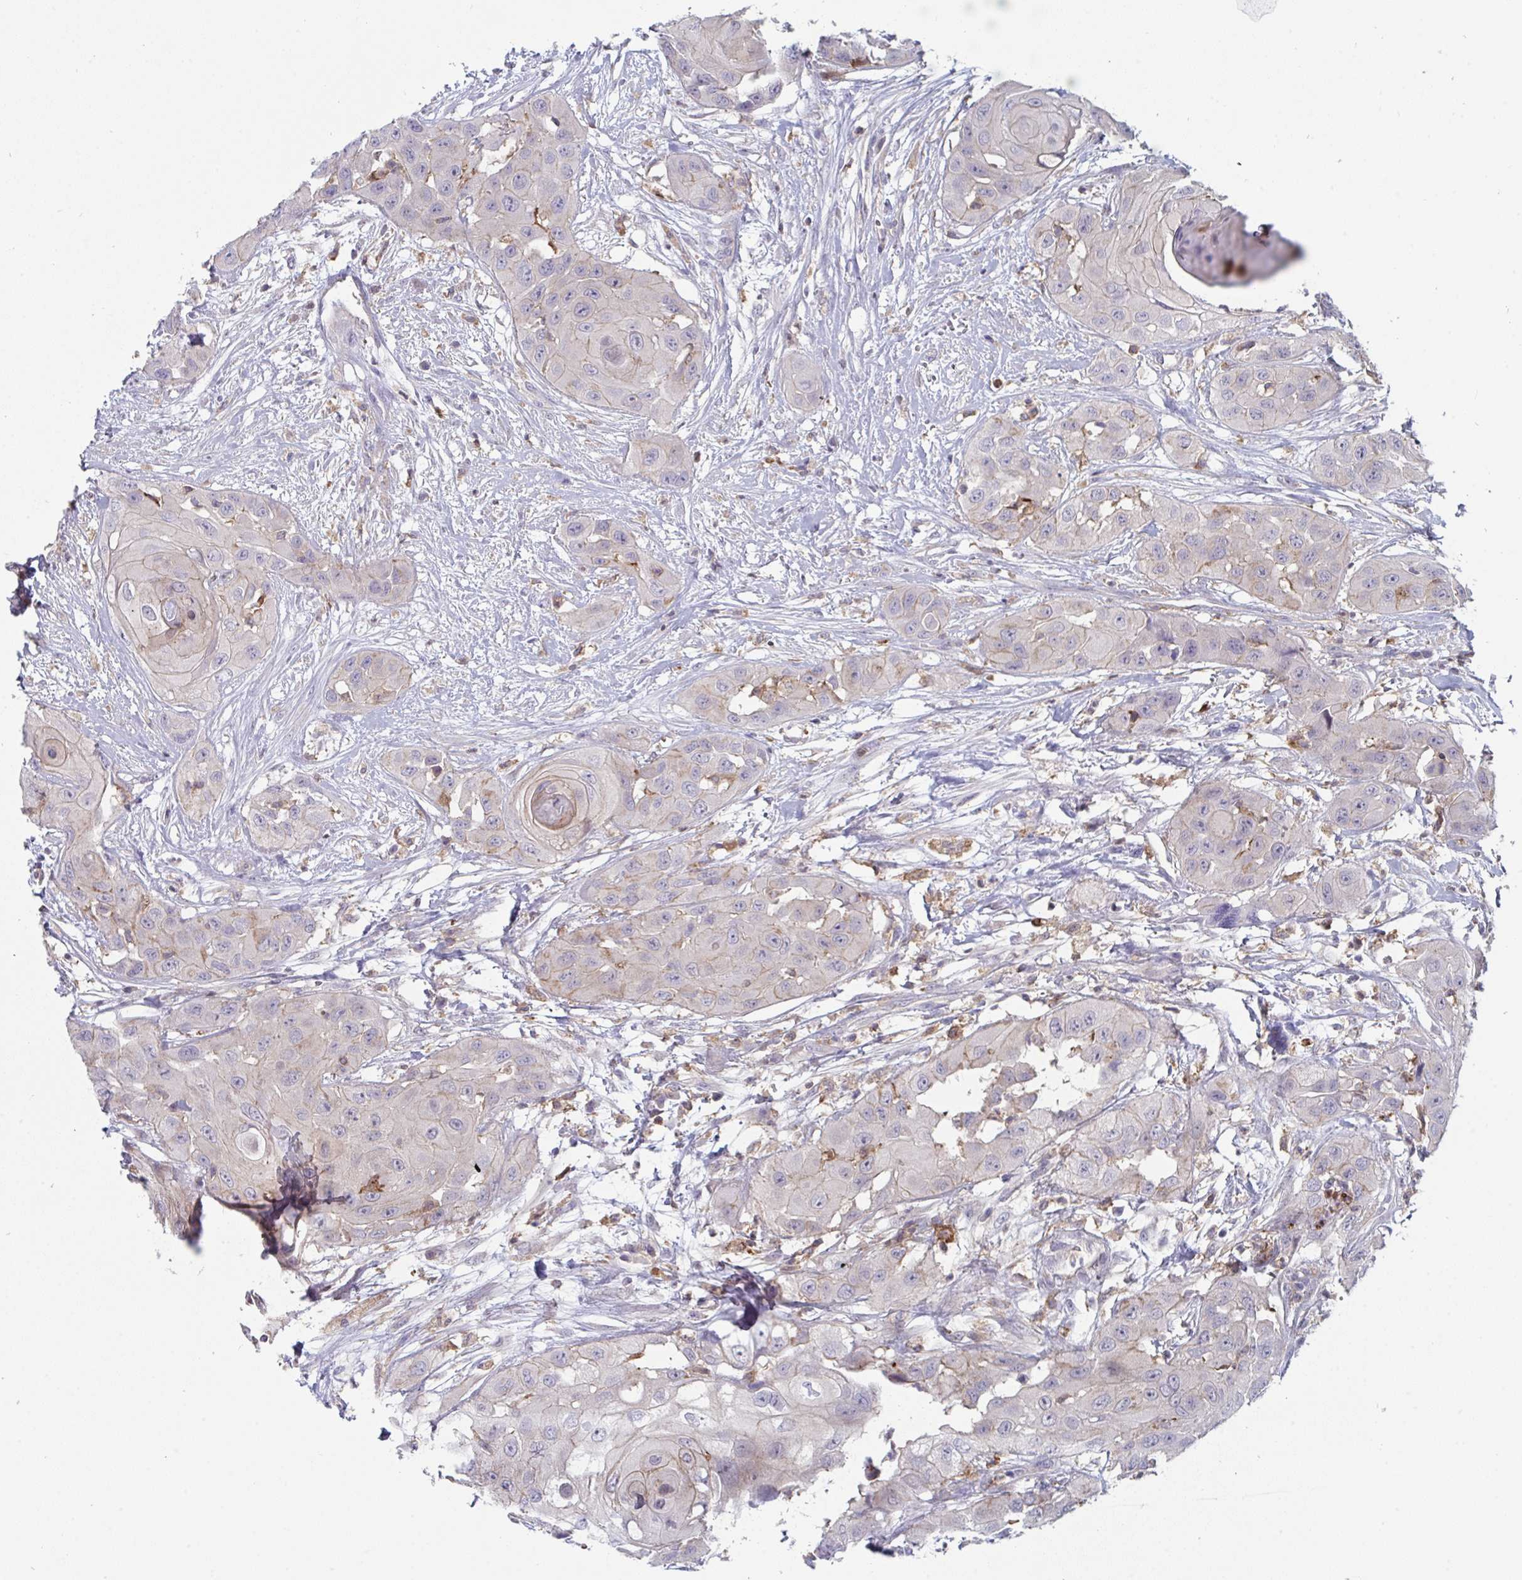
{"staining": {"intensity": "negative", "quantity": "none", "location": "none"}, "tissue": "head and neck cancer", "cell_type": "Tumor cells", "image_type": "cancer", "snomed": [{"axis": "morphology", "description": "Squamous cell carcinoma, NOS"}, {"axis": "topography", "description": "Head-Neck"}], "caption": "DAB immunohistochemical staining of human head and neck cancer displays no significant expression in tumor cells.", "gene": "DISP2", "patient": {"sex": "male", "age": 83}}